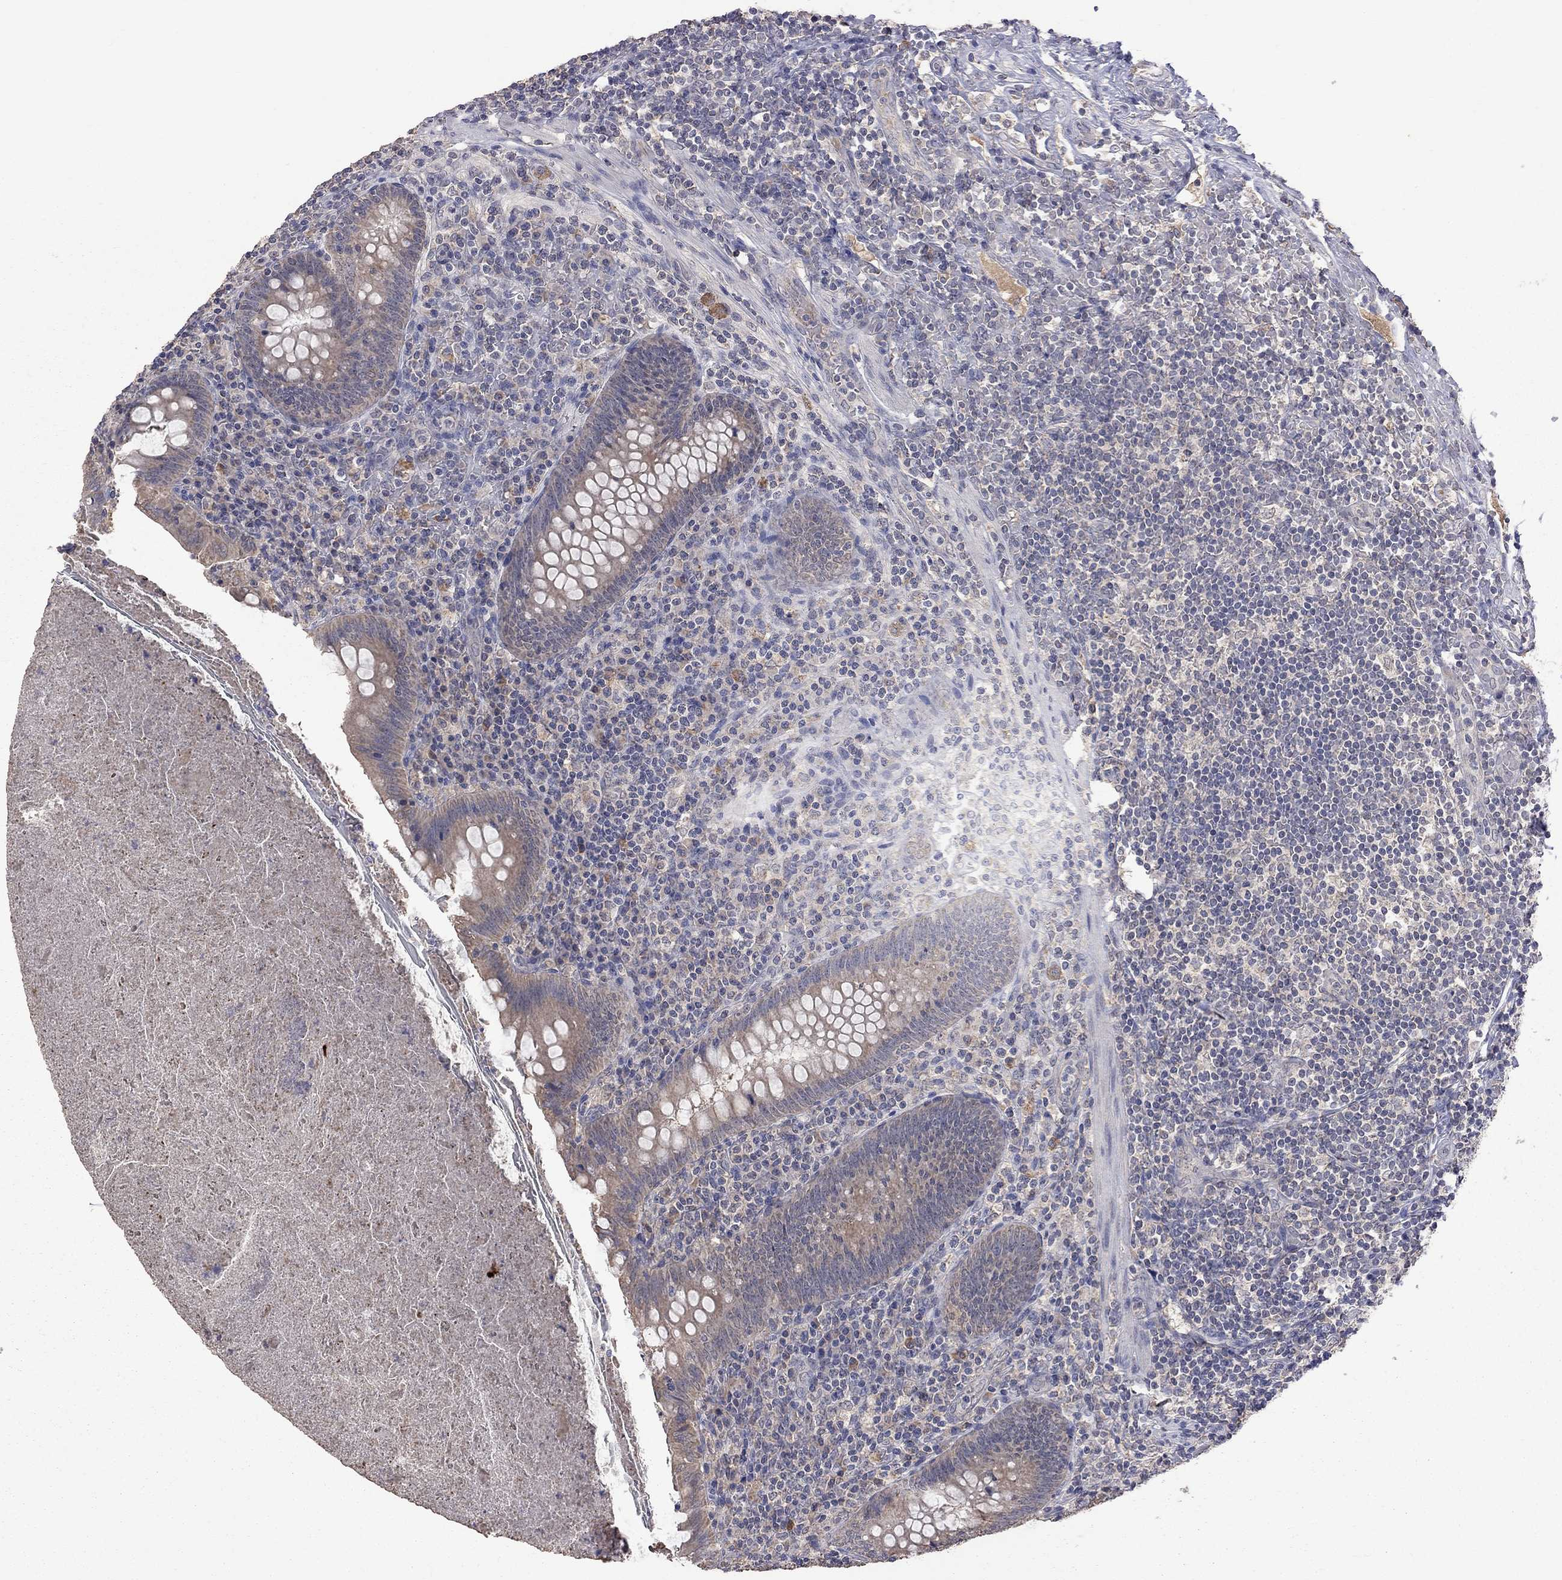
{"staining": {"intensity": "weak", "quantity": "25%-75%", "location": "cytoplasmic/membranous"}, "tissue": "appendix", "cell_type": "Glandular cells", "image_type": "normal", "snomed": [{"axis": "morphology", "description": "Normal tissue, NOS"}, {"axis": "topography", "description": "Appendix"}], "caption": "A histopathology image of human appendix stained for a protein reveals weak cytoplasmic/membranous brown staining in glandular cells. (Brightfield microscopy of DAB IHC at high magnification).", "gene": "HTR6", "patient": {"sex": "male", "age": 47}}